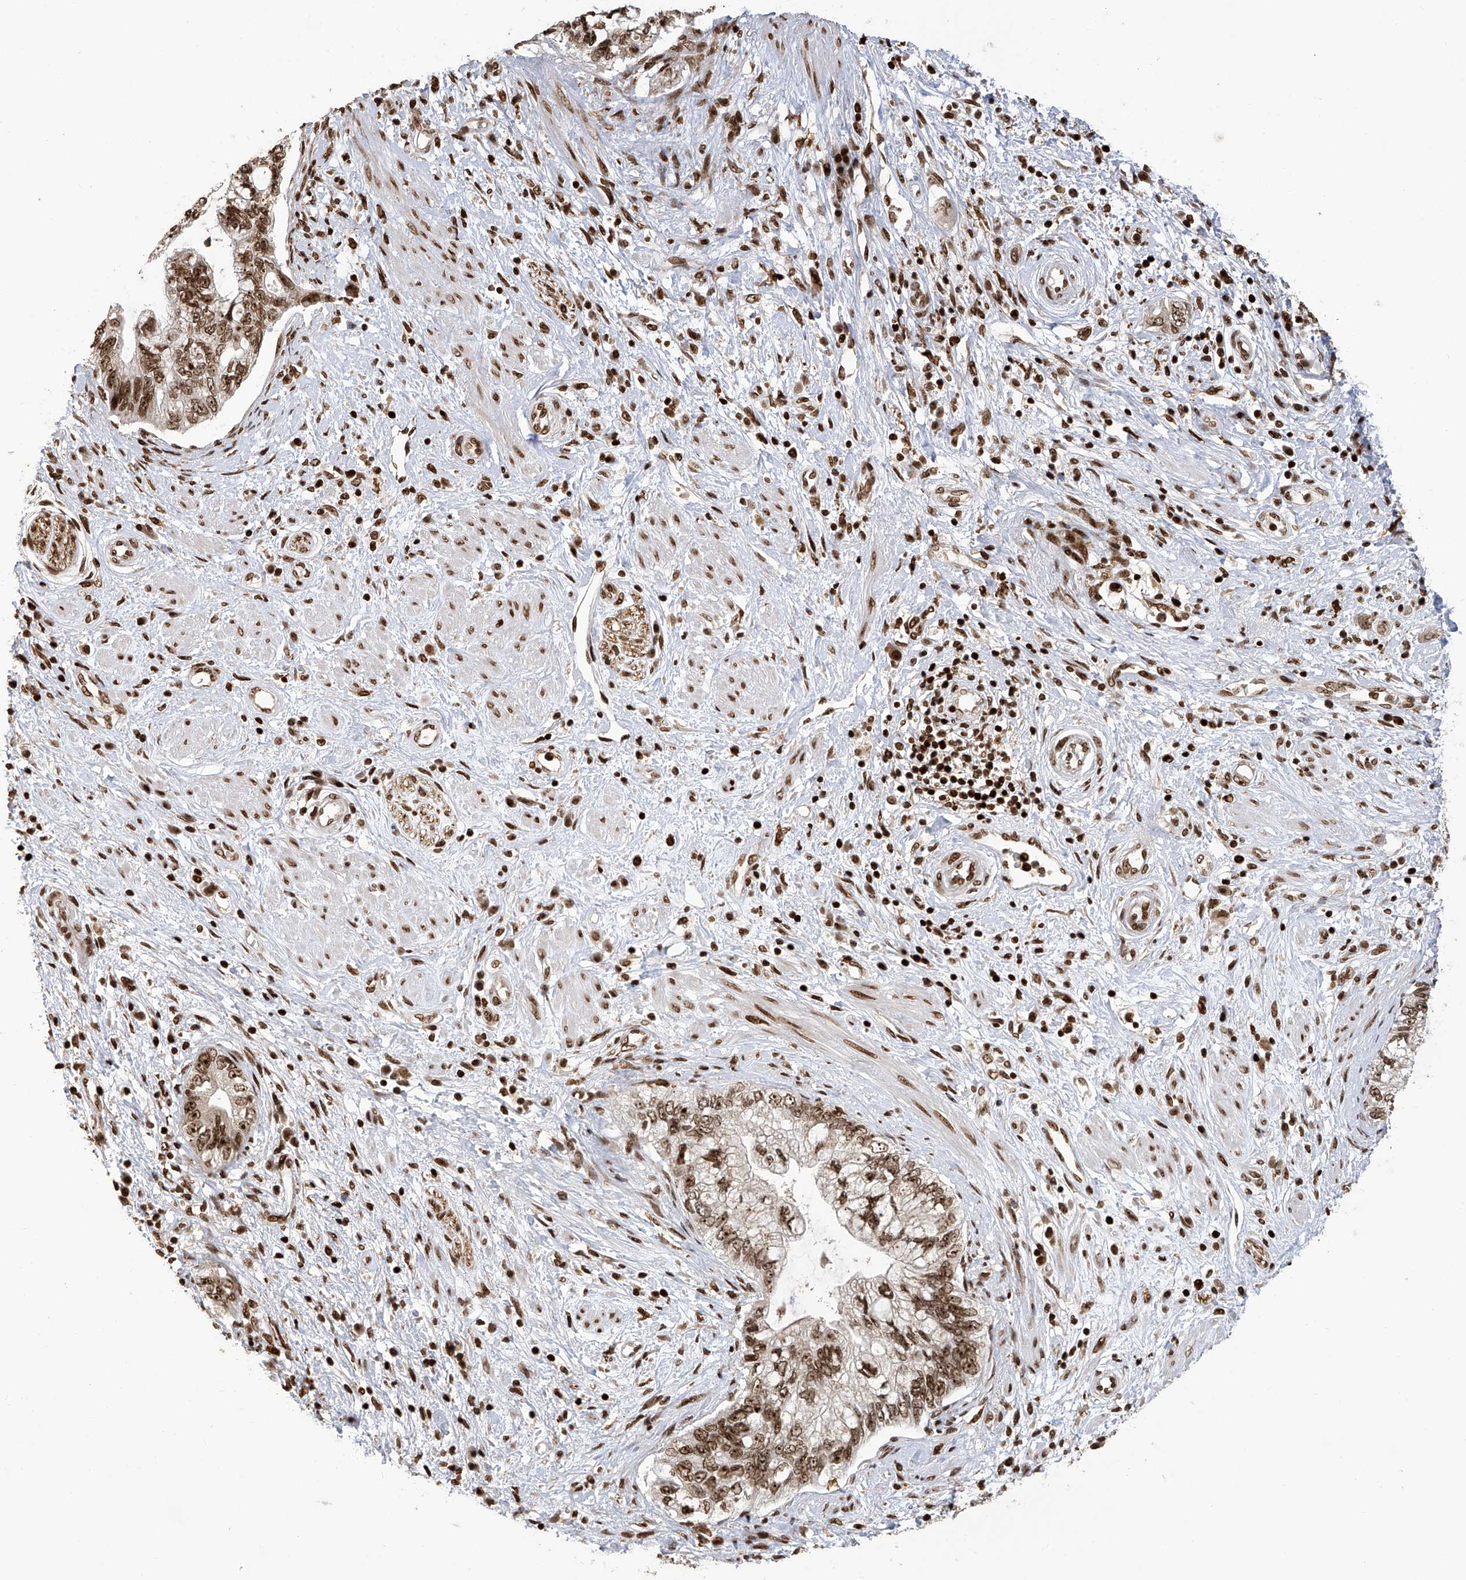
{"staining": {"intensity": "strong", "quantity": ">75%", "location": "nuclear"}, "tissue": "pancreatic cancer", "cell_type": "Tumor cells", "image_type": "cancer", "snomed": [{"axis": "morphology", "description": "Adenocarcinoma, NOS"}, {"axis": "topography", "description": "Pancreas"}], "caption": "Human adenocarcinoma (pancreatic) stained with a brown dye reveals strong nuclear positive positivity in approximately >75% of tumor cells.", "gene": "PAK1IP1", "patient": {"sex": "female", "age": 73}}